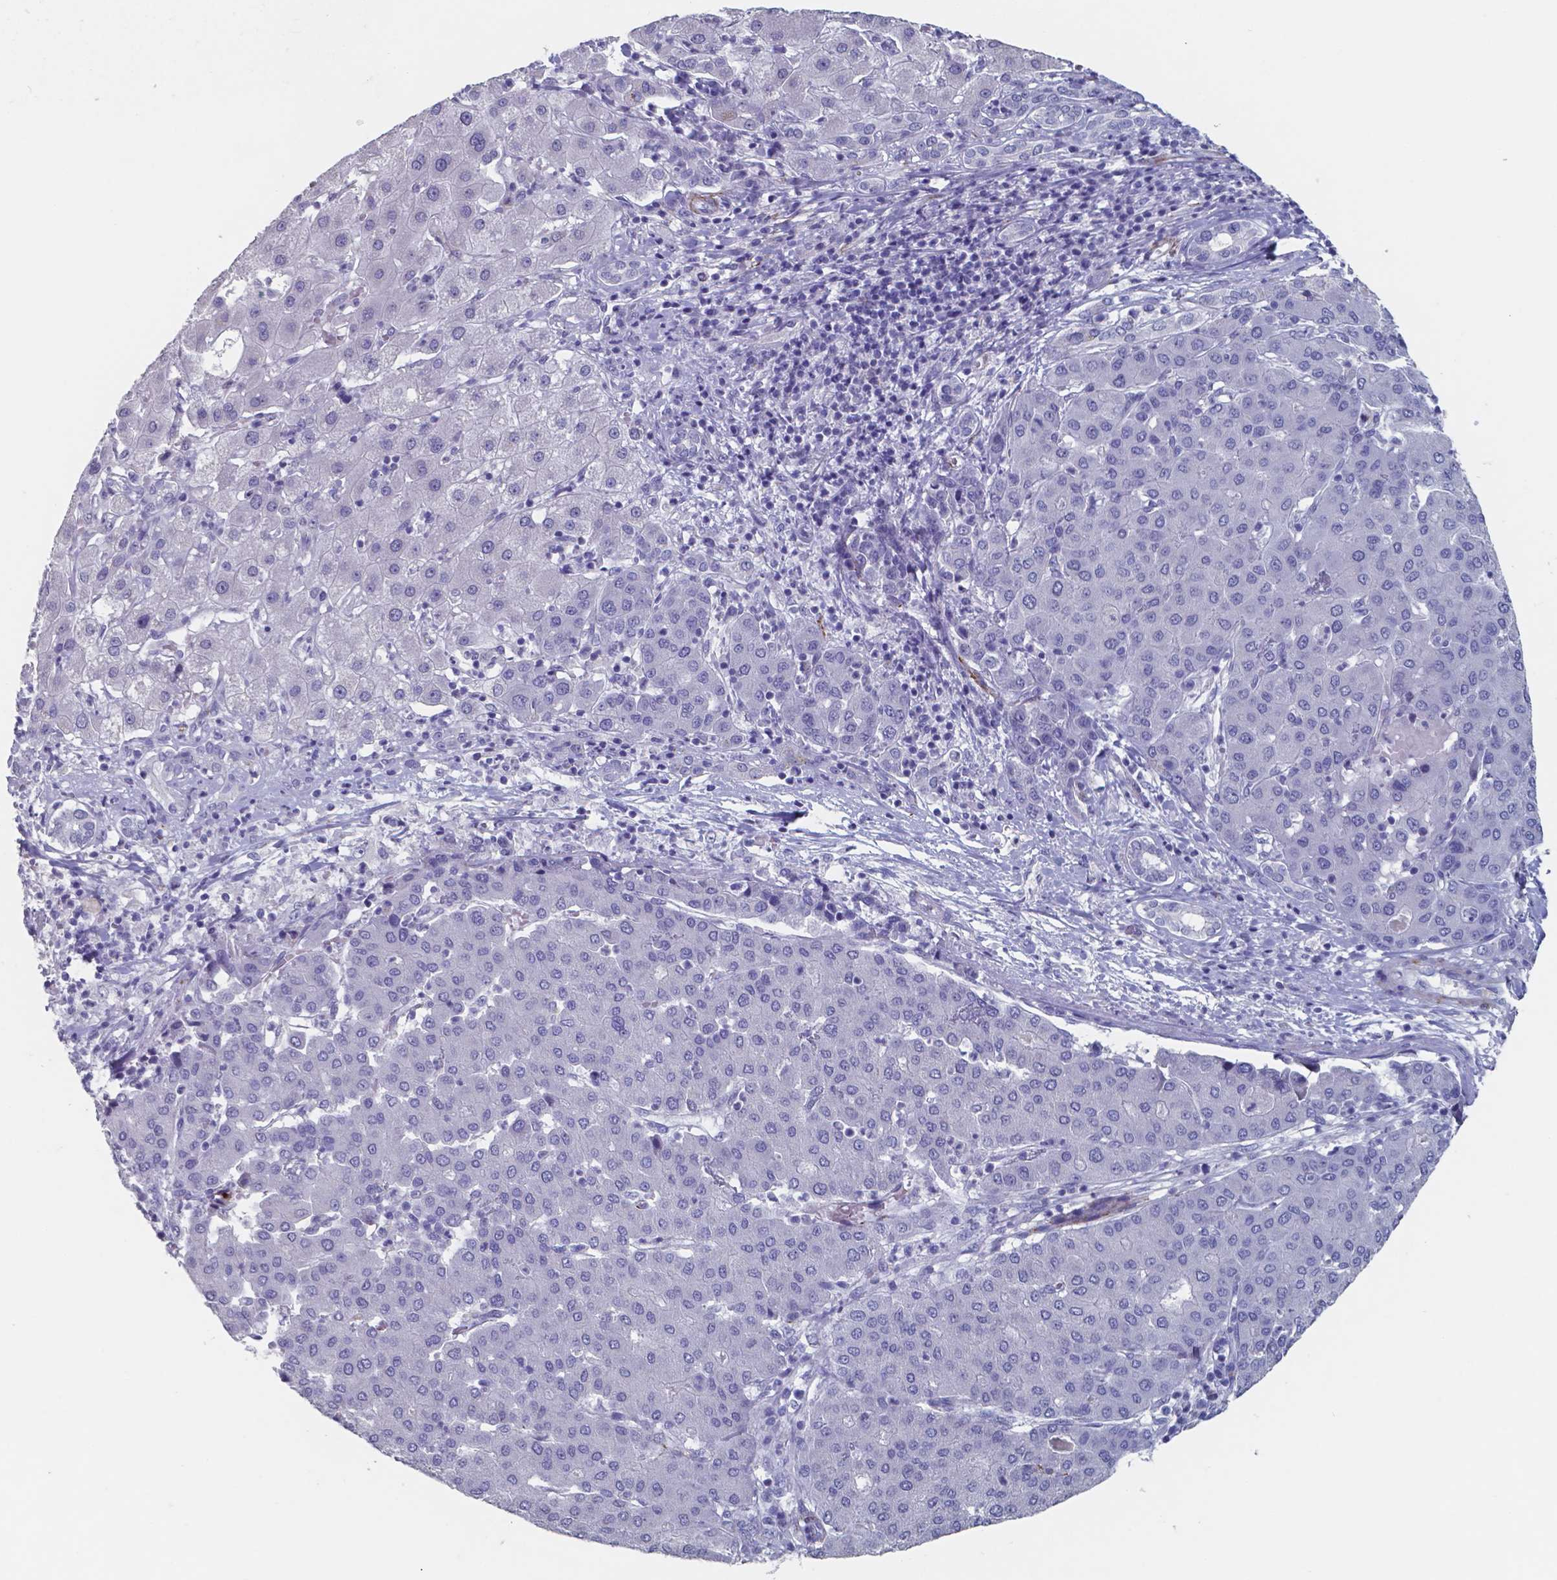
{"staining": {"intensity": "negative", "quantity": "none", "location": "none"}, "tissue": "liver cancer", "cell_type": "Tumor cells", "image_type": "cancer", "snomed": [{"axis": "morphology", "description": "Carcinoma, Hepatocellular, NOS"}, {"axis": "topography", "description": "Liver"}], "caption": "Protein analysis of liver cancer (hepatocellular carcinoma) exhibits no significant expression in tumor cells.", "gene": "PLA2R1", "patient": {"sex": "male", "age": 65}}